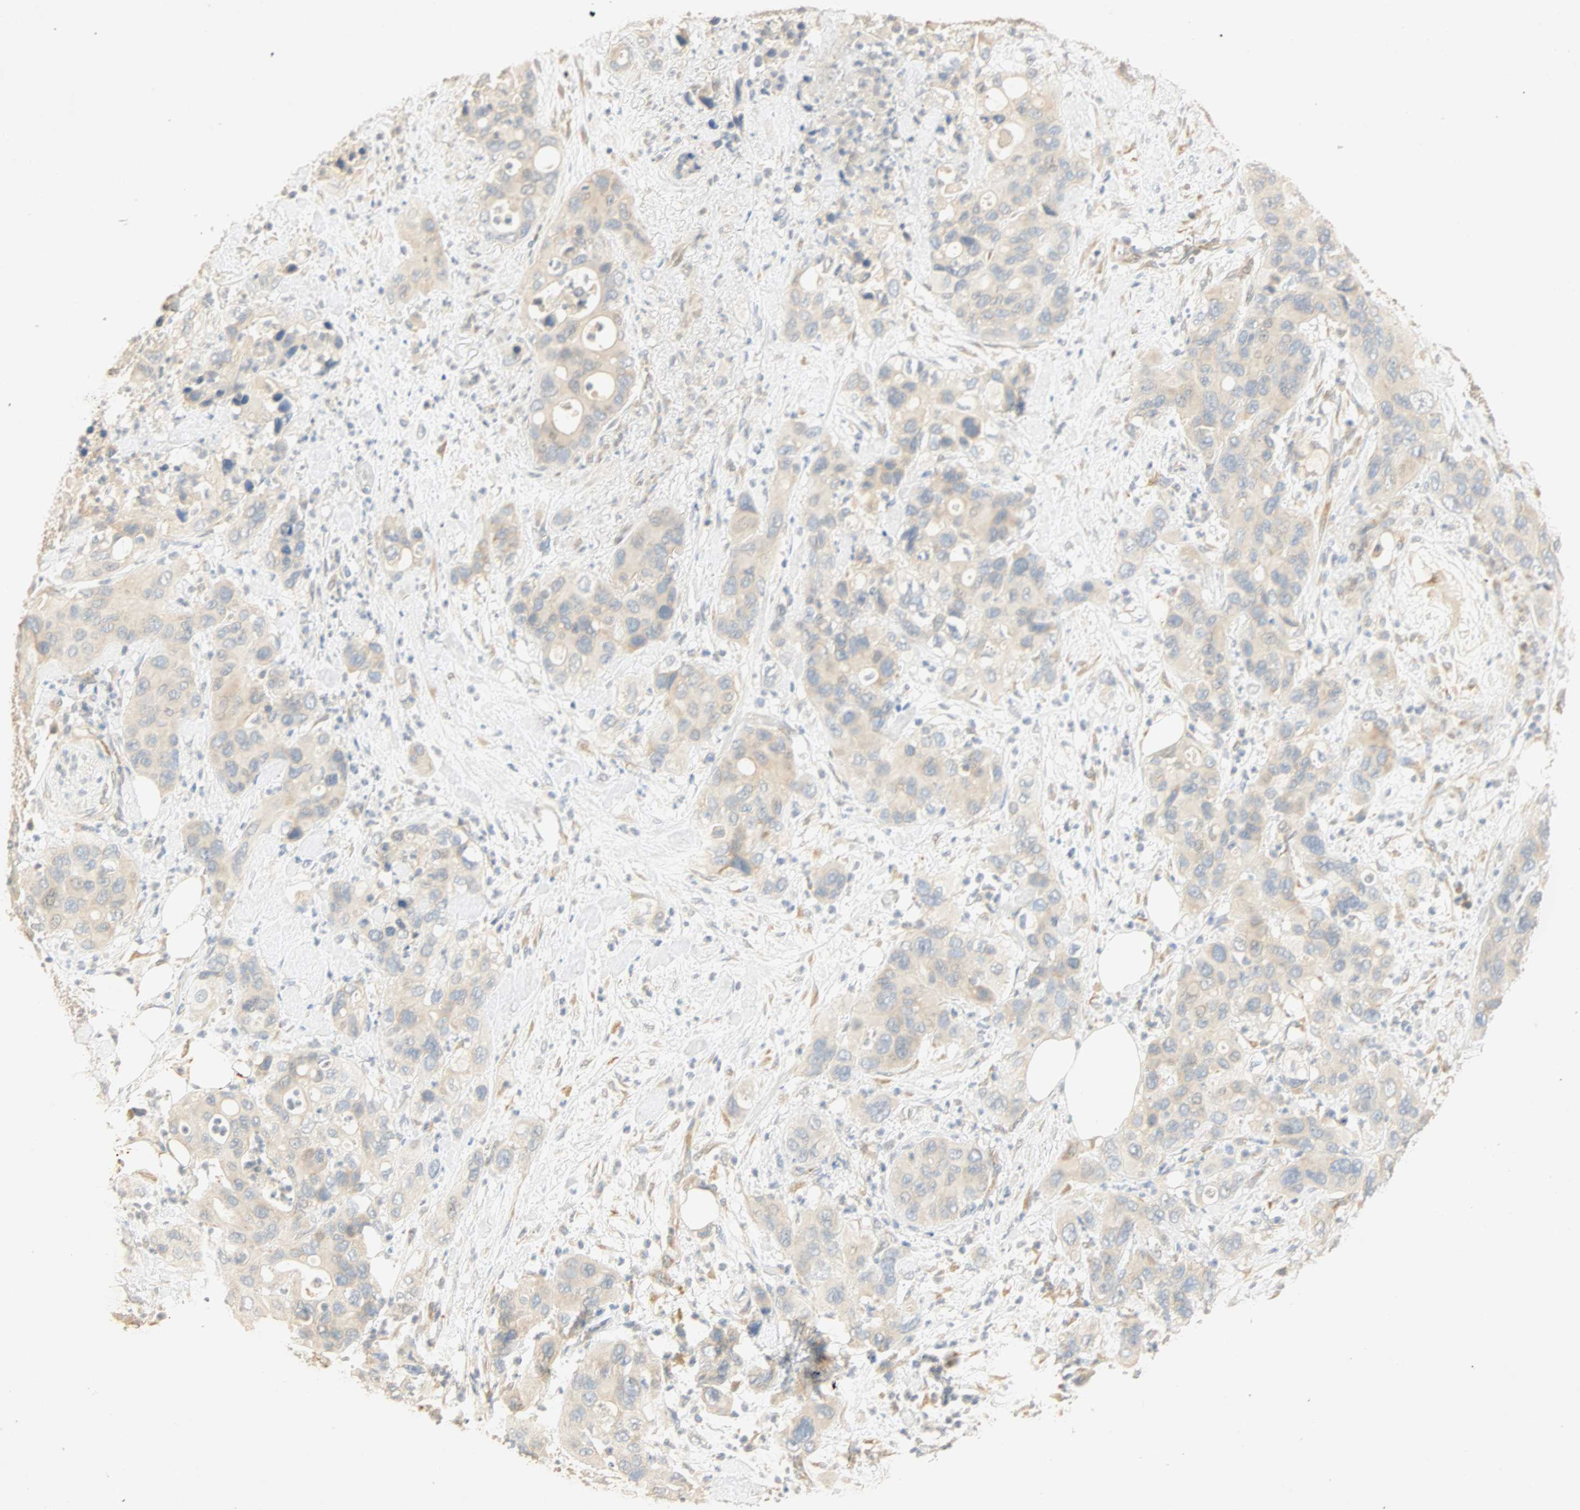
{"staining": {"intensity": "weak", "quantity": "<25%", "location": "cytoplasmic/membranous"}, "tissue": "pancreatic cancer", "cell_type": "Tumor cells", "image_type": "cancer", "snomed": [{"axis": "morphology", "description": "Adenocarcinoma, NOS"}, {"axis": "topography", "description": "Pancreas"}], "caption": "There is no significant positivity in tumor cells of pancreatic cancer (adenocarcinoma). Brightfield microscopy of immunohistochemistry stained with DAB (3,3'-diaminobenzidine) (brown) and hematoxylin (blue), captured at high magnification.", "gene": "SELENBP1", "patient": {"sex": "female", "age": 71}}